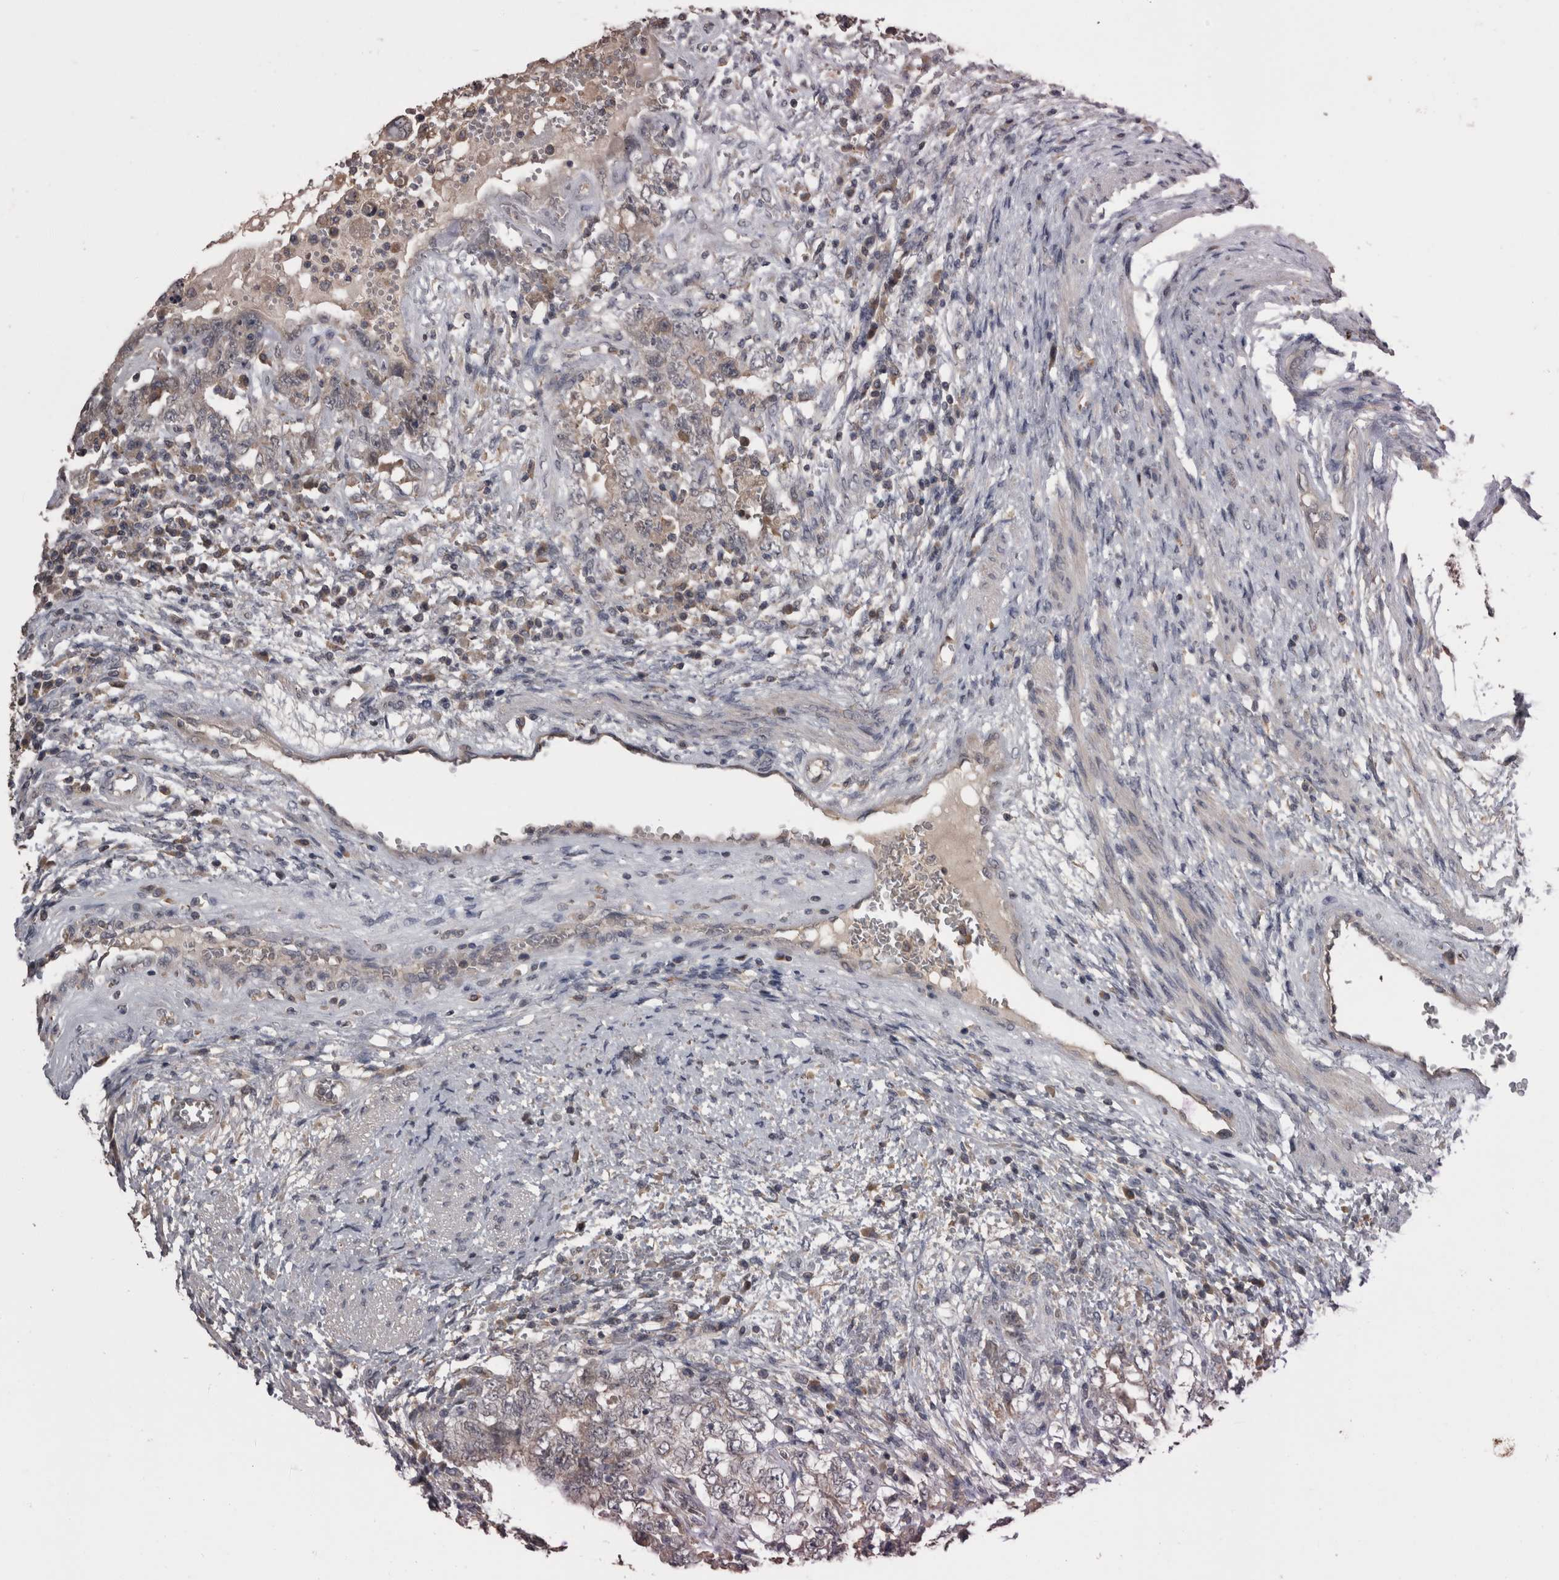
{"staining": {"intensity": "weak", "quantity": "25%-75%", "location": "cytoplasmic/membranous"}, "tissue": "testis cancer", "cell_type": "Tumor cells", "image_type": "cancer", "snomed": [{"axis": "morphology", "description": "Carcinoma, Embryonal, NOS"}, {"axis": "topography", "description": "Testis"}], "caption": "This is a histology image of immunohistochemistry (IHC) staining of embryonal carcinoma (testis), which shows weak positivity in the cytoplasmic/membranous of tumor cells.", "gene": "ANXA13", "patient": {"sex": "male", "age": 26}}